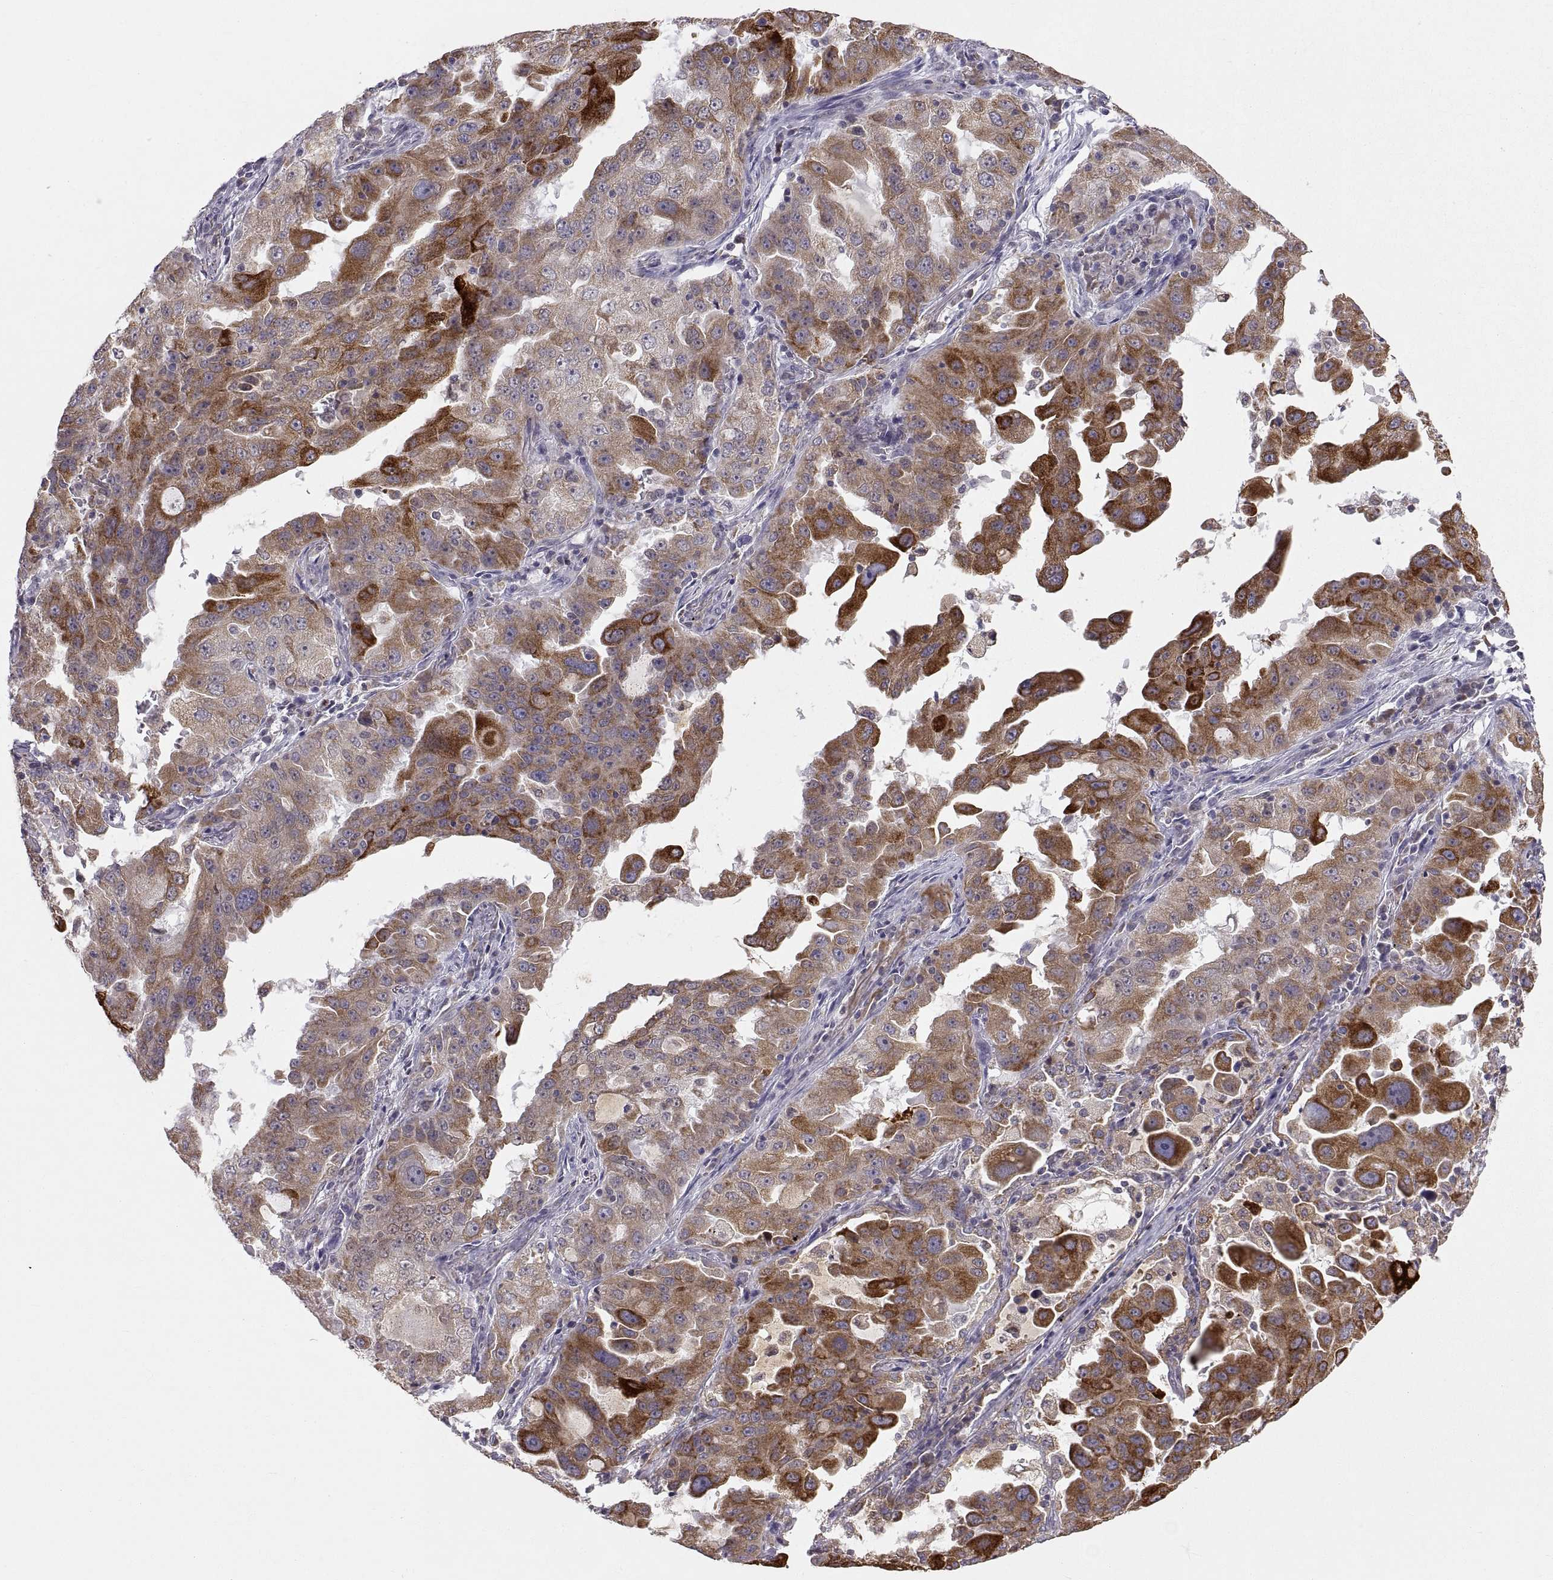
{"staining": {"intensity": "strong", "quantity": "25%-75%", "location": "cytoplasmic/membranous"}, "tissue": "lung cancer", "cell_type": "Tumor cells", "image_type": "cancer", "snomed": [{"axis": "morphology", "description": "Adenocarcinoma, NOS"}, {"axis": "topography", "description": "Lung"}], "caption": "A high amount of strong cytoplasmic/membranous positivity is seen in approximately 25%-75% of tumor cells in adenocarcinoma (lung) tissue.", "gene": "ERO1A", "patient": {"sex": "female", "age": 61}}